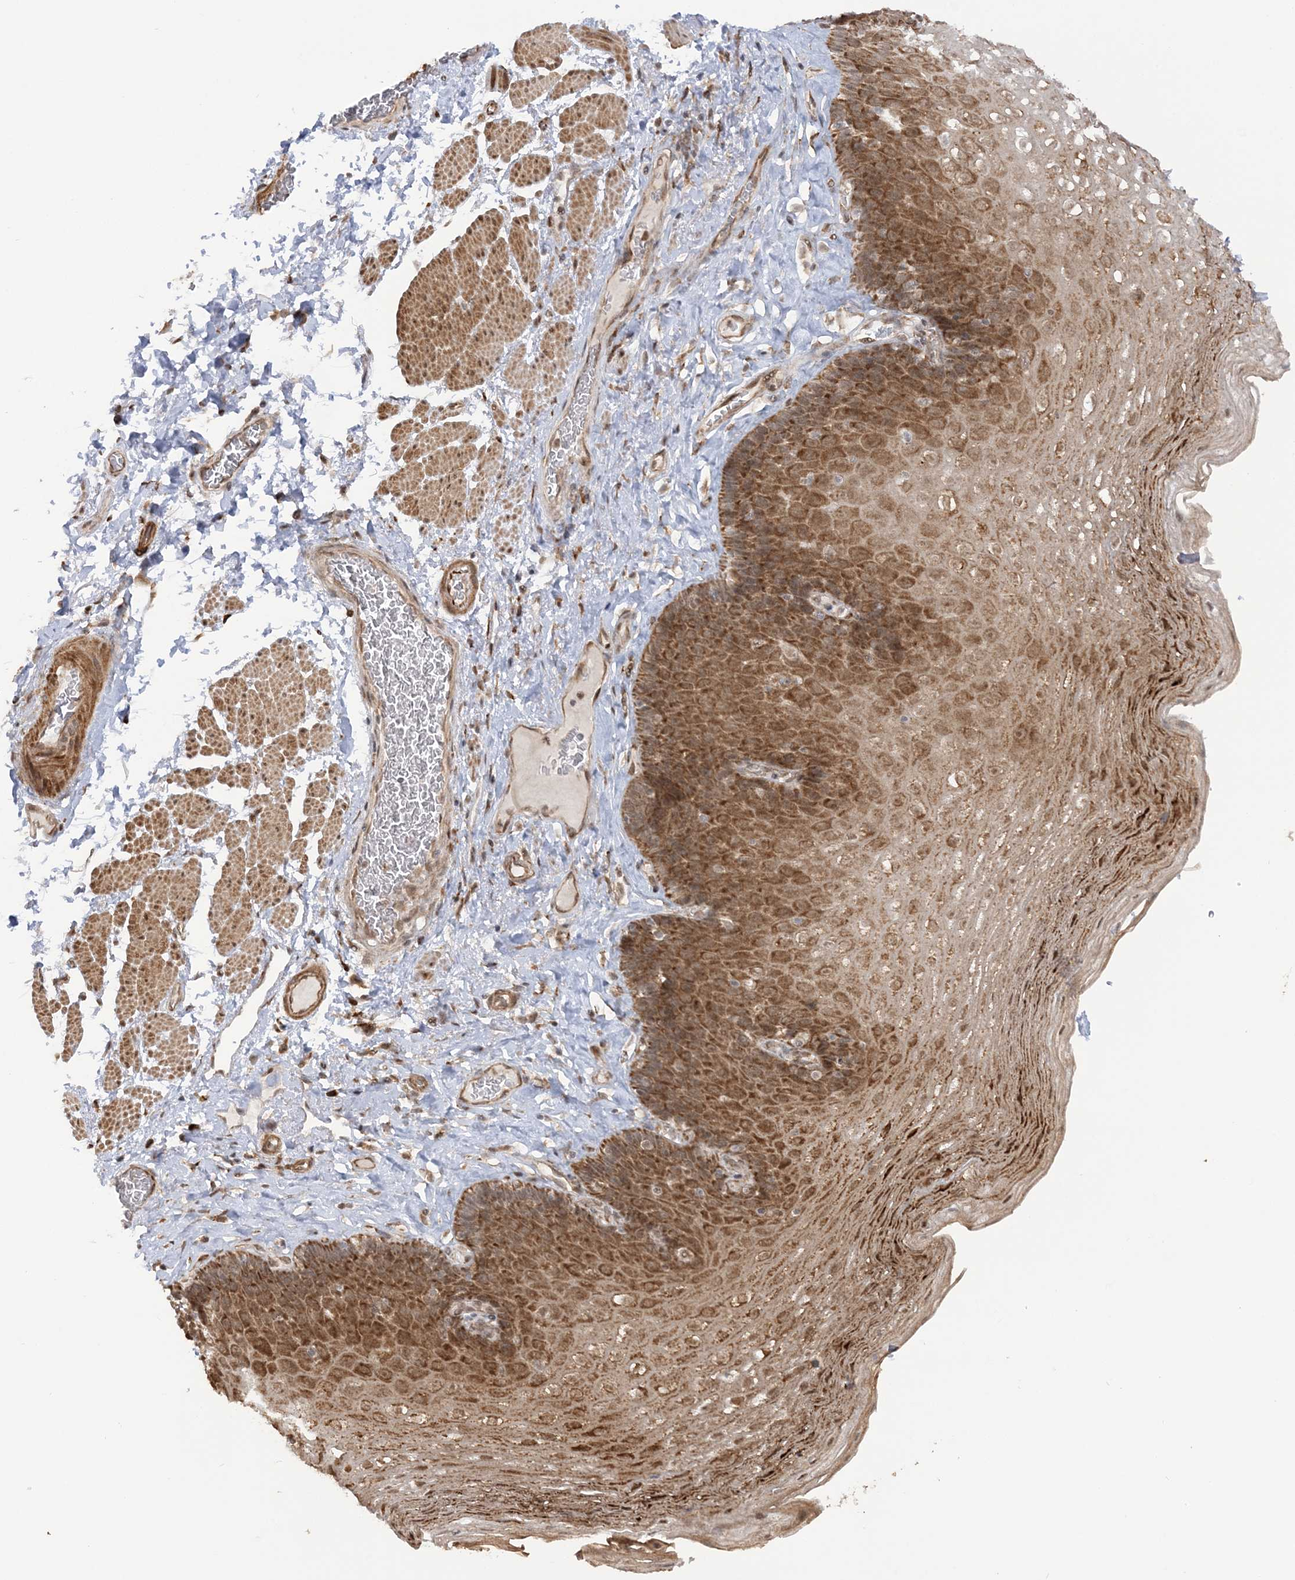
{"staining": {"intensity": "moderate", "quantity": ">75%", "location": "cytoplasmic/membranous"}, "tissue": "esophagus", "cell_type": "Squamous epithelial cells", "image_type": "normal", "snomed": [{"axis": "morphology", "description": "Normal tissue, NOS"}, {"axis": "topography", "description": "Esophagus"}], "caption": "Human esophagus stained for a protein (brown) exhibits moderate cytoplasmic/membranous positive positivity in approximately >75% of squamous epithelial cells.", "gene": "MRPL47", "patient": {"sex": "female", "age": 66}}